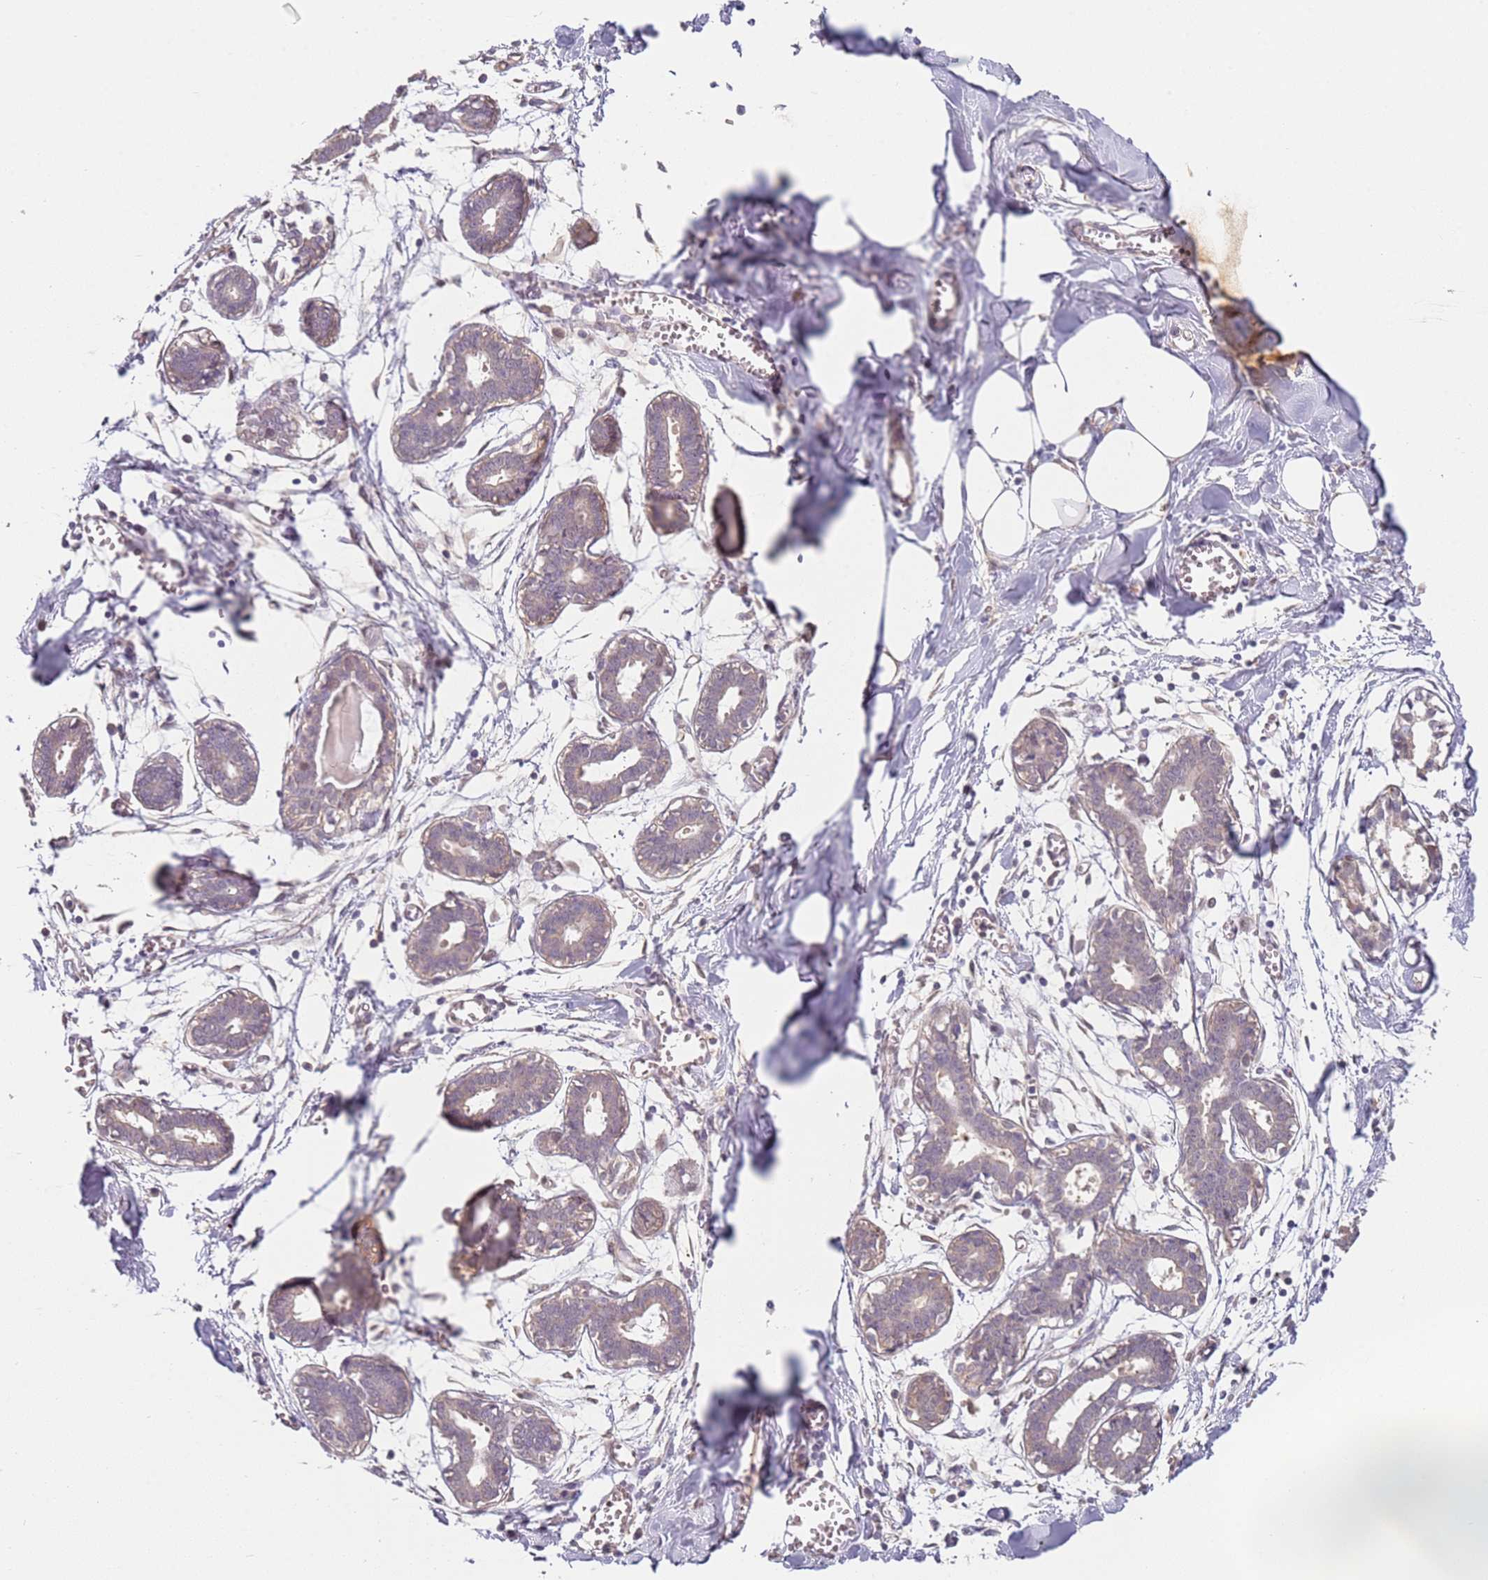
{"staining": {"intensity": "negative", "quantity": "none", "location": "none"}, "tissue": "breast", "cell_type": "Adipocytes", "image_type": "normal", "snomed": [{"axis": "morphology", "description": "Normal tissue, NOS"}, {"axis": "topography", "description": "Breast"}], "caption": "A high-resolution micrograph shows immunohistochemistry (IHC) staining of normal breast, which shows no significant positivity in adipocytes.", "gene": "WDR93", "patient": {"sex": "female", "age": 27}}